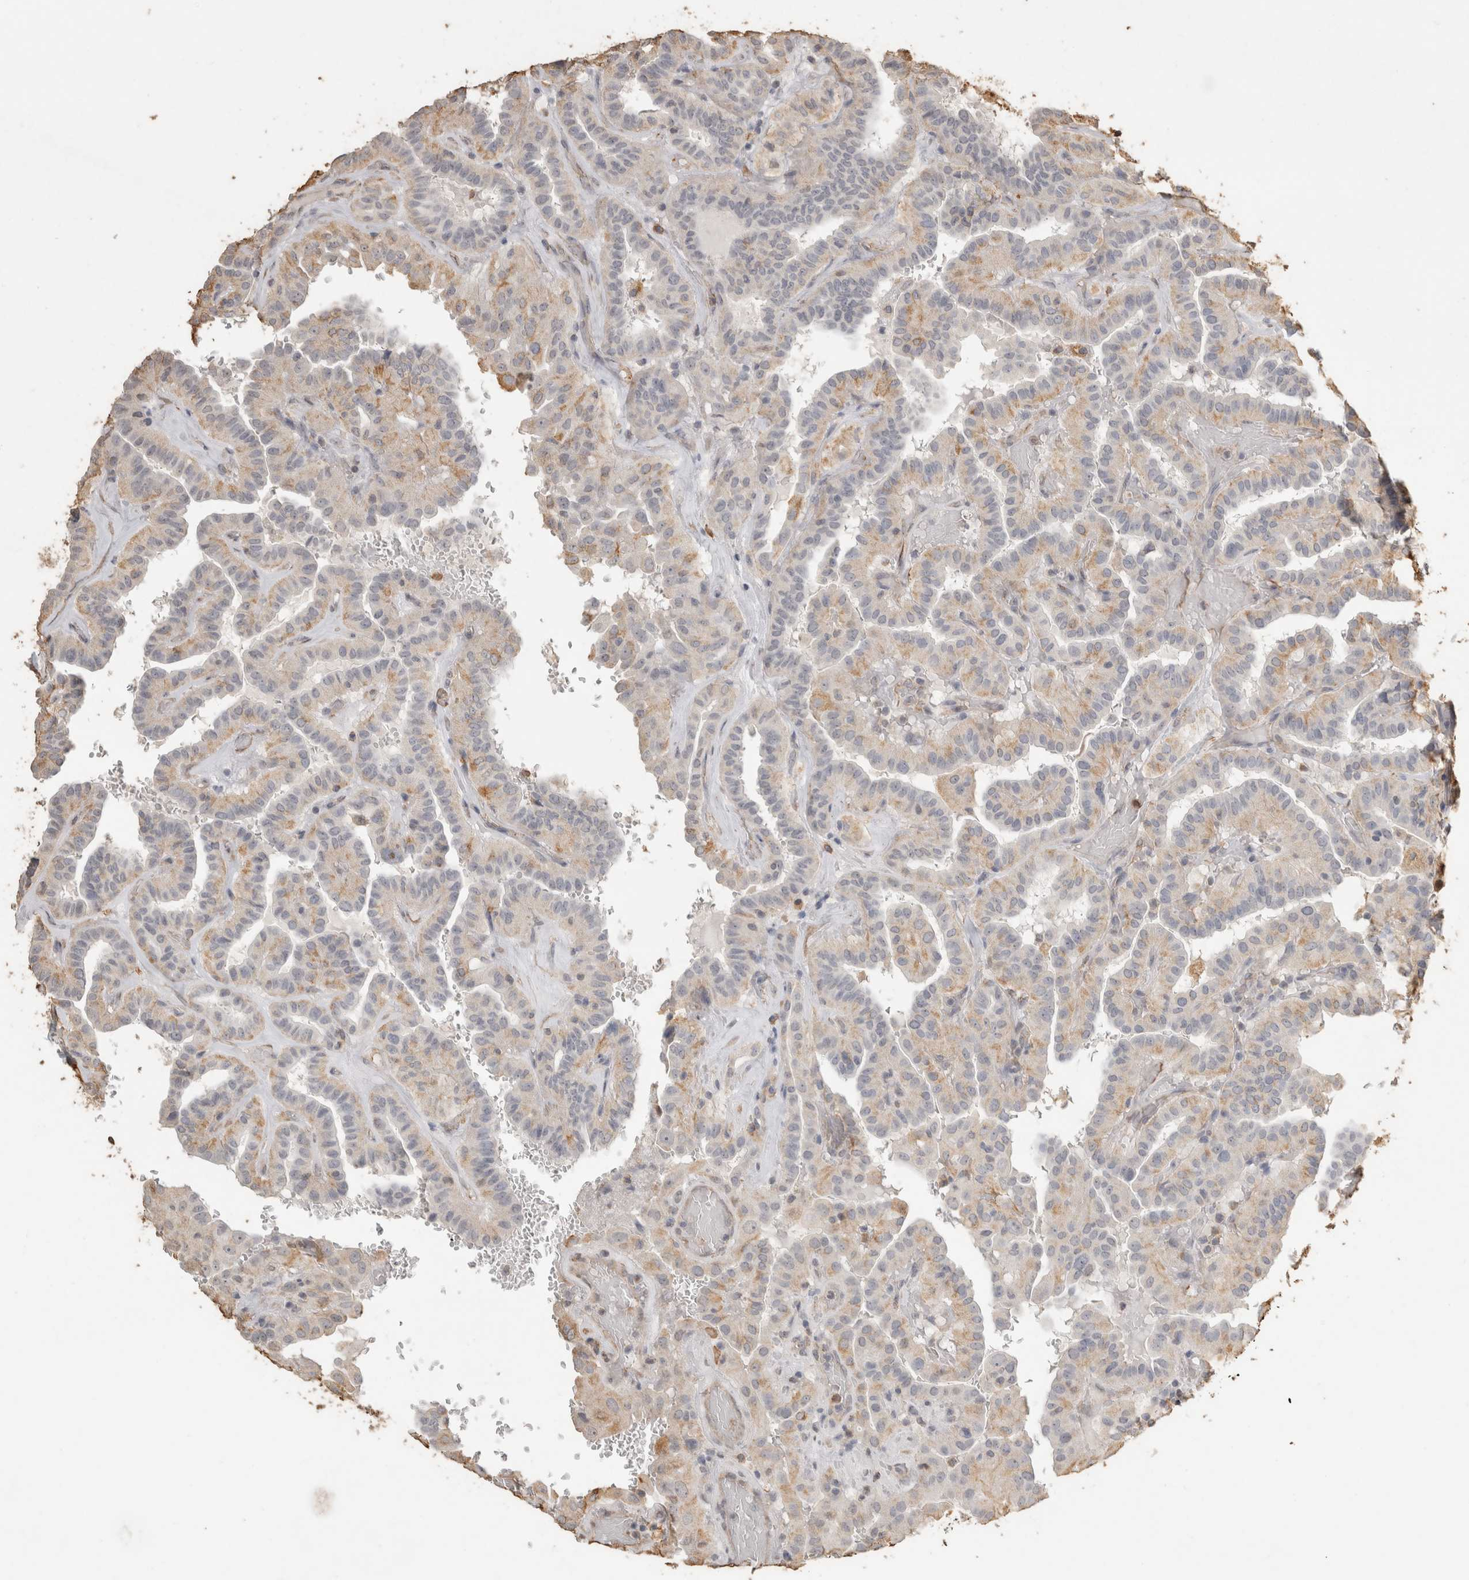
{"staining": {"intensity": "weak", "quantity": "25%-75%", "location": "cytoplasmic/membranous"}, "tissue": "thyroid cancer", "cell_type": "Tumor cells", "image_type": "cancer", "snomed": [{"axis": "morphology", "description": "Papillary adenocarcinoma, NOS"}, {"axis": "topography", "description": "Thyroid gland"}], "caption": "Thyroid cancer (papillary adenocarcinoma) tissue demonstrates weak cytoplasmic/membranous positivity in about 25%-75% of tumor cells, visualized by immunohistochemistry. (Stains: DAB in brown, nuclei in blue, Microscopy: brightfield microscopy at high magnification).", "gene": "REPS2", "patient": {"sex": "male", "age": 77}}